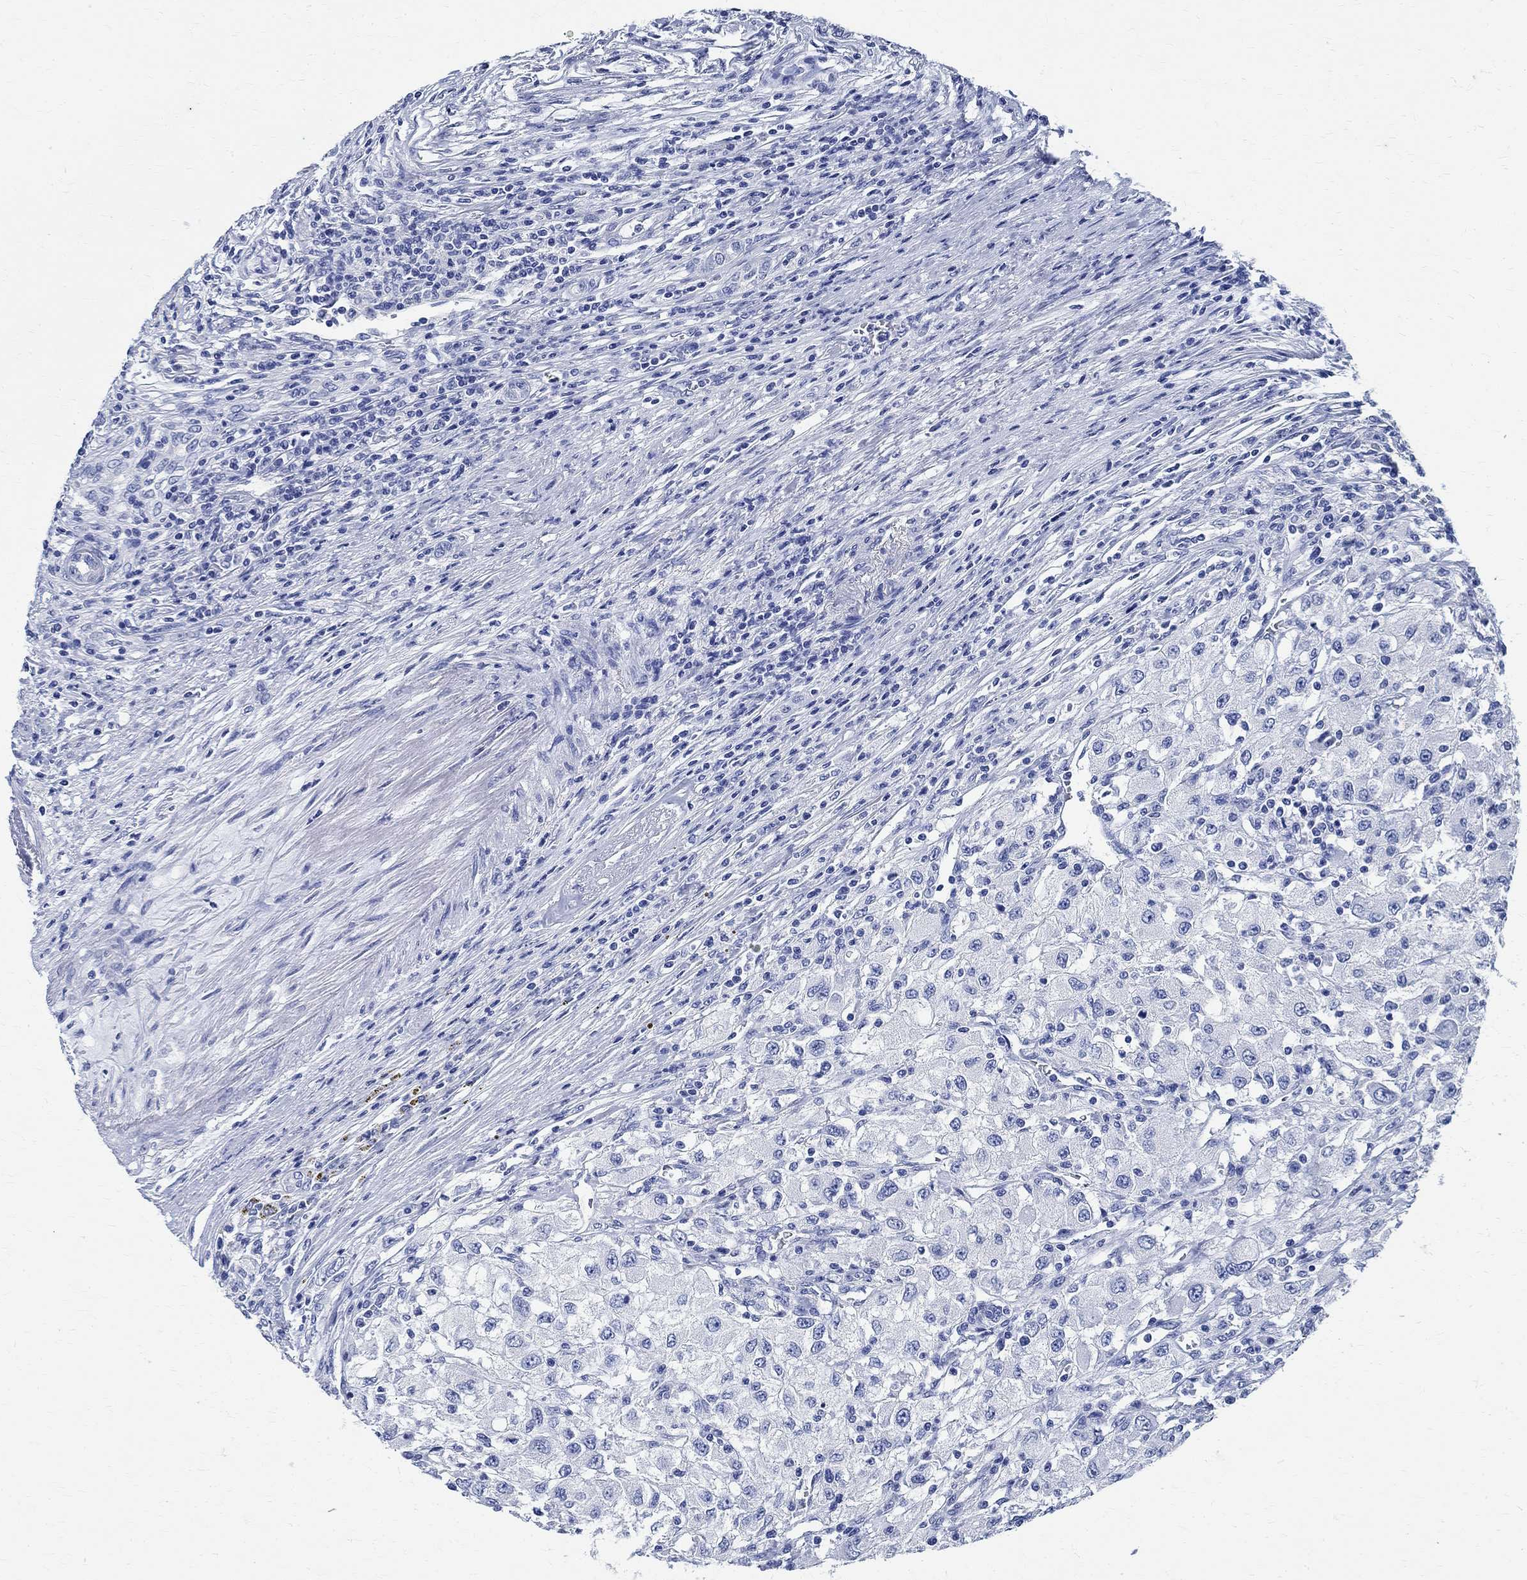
{"staining": {"intensity": "negative", "quantity": "none", "location": "none"}, "tissue": "renal cancer", "cell_type": "Tumor cells", "image_type": "cancer", "snomed": [{"axis": "morphology", "description": "Adenocarcinoma, NOS"}, {"axis": "topography", "description": "Kidney"}], "caption": "DAB immunohistochemical staining of human renal cancer shows no significant expression in tumor cells.", "gene": "TMEM221", "patient": {"sex": "female", "age": 67}}